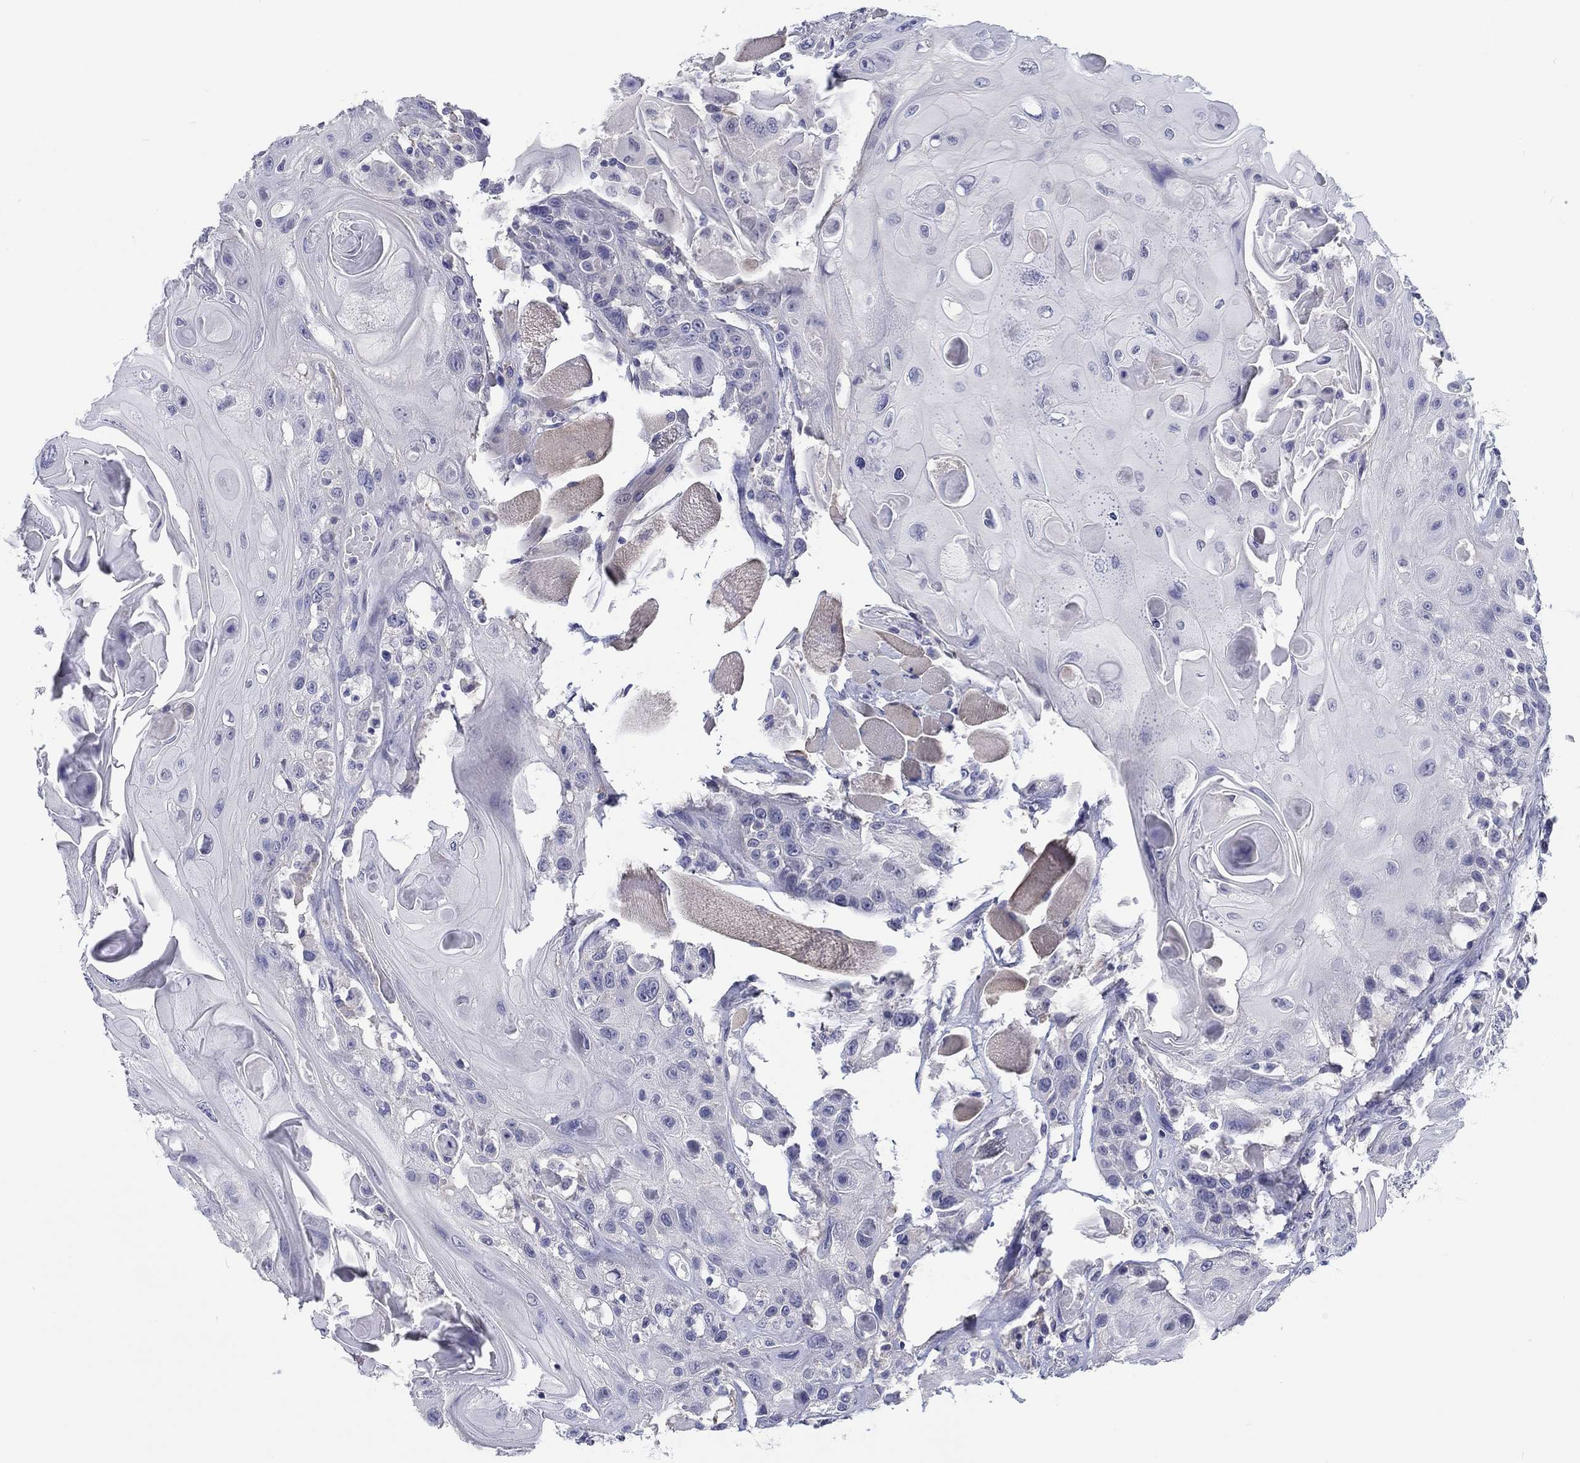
{"staining": {"intensity": "negative", "quantity": "none", "location": "none"}, "tissue": "head and neck cancer", "cell_type": "Tumor cells", "image_type": "cancer", "snomed": [{"axis": "morphology", "description": "Squamous cell carcinoma, NOS"}, {"axis": "topography", "description": "Head-Neck"}], "caption": "Protein analysis of head and neck squamous cell carcinoma exhibits no significant positivity in tumor cells.", "gene": "CRYGD", "patient": {"sex": "female", "age": 59}}